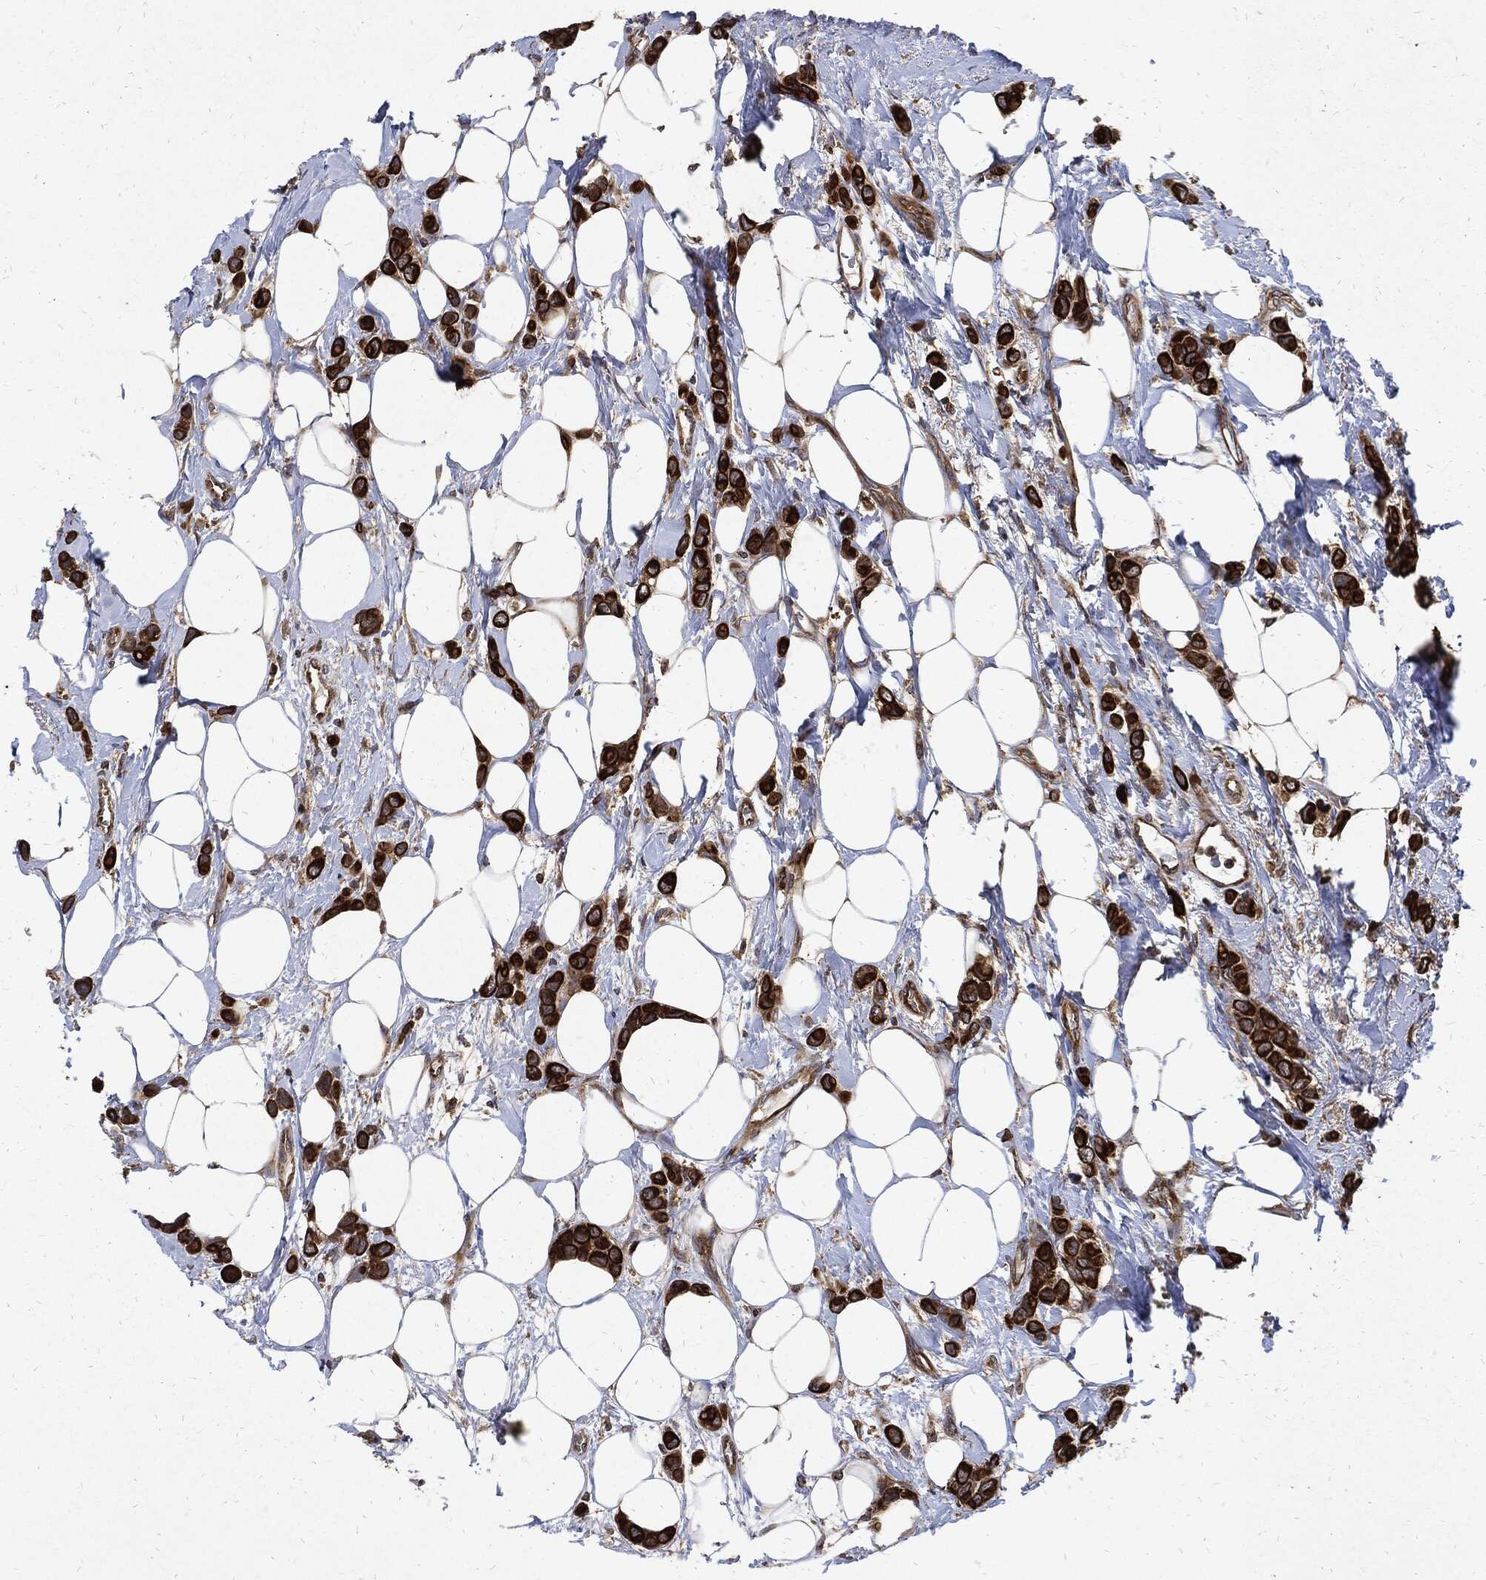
{"staining": {"intensity": "strong", "quantity": ">75%", "location": "cytoplasmic/membranous"}, "tissue": "breast cancer", "cell_type": "Tumor cells", "image_type": "cancer", "snomed": [{"axis": "morphology", "description": "Lobular carcinoma"}, {"axis": "topography", "description": "Breast"}], "caption": "The photomicrograph displays immunohistochemical staining of lobular carcinoma (breast). There is strong cytoplasmic/membranous staining is present in approximately >75% of tumor cells.", "gene": "DCTN1", "patient": {"sex": "female", "age": 66}}